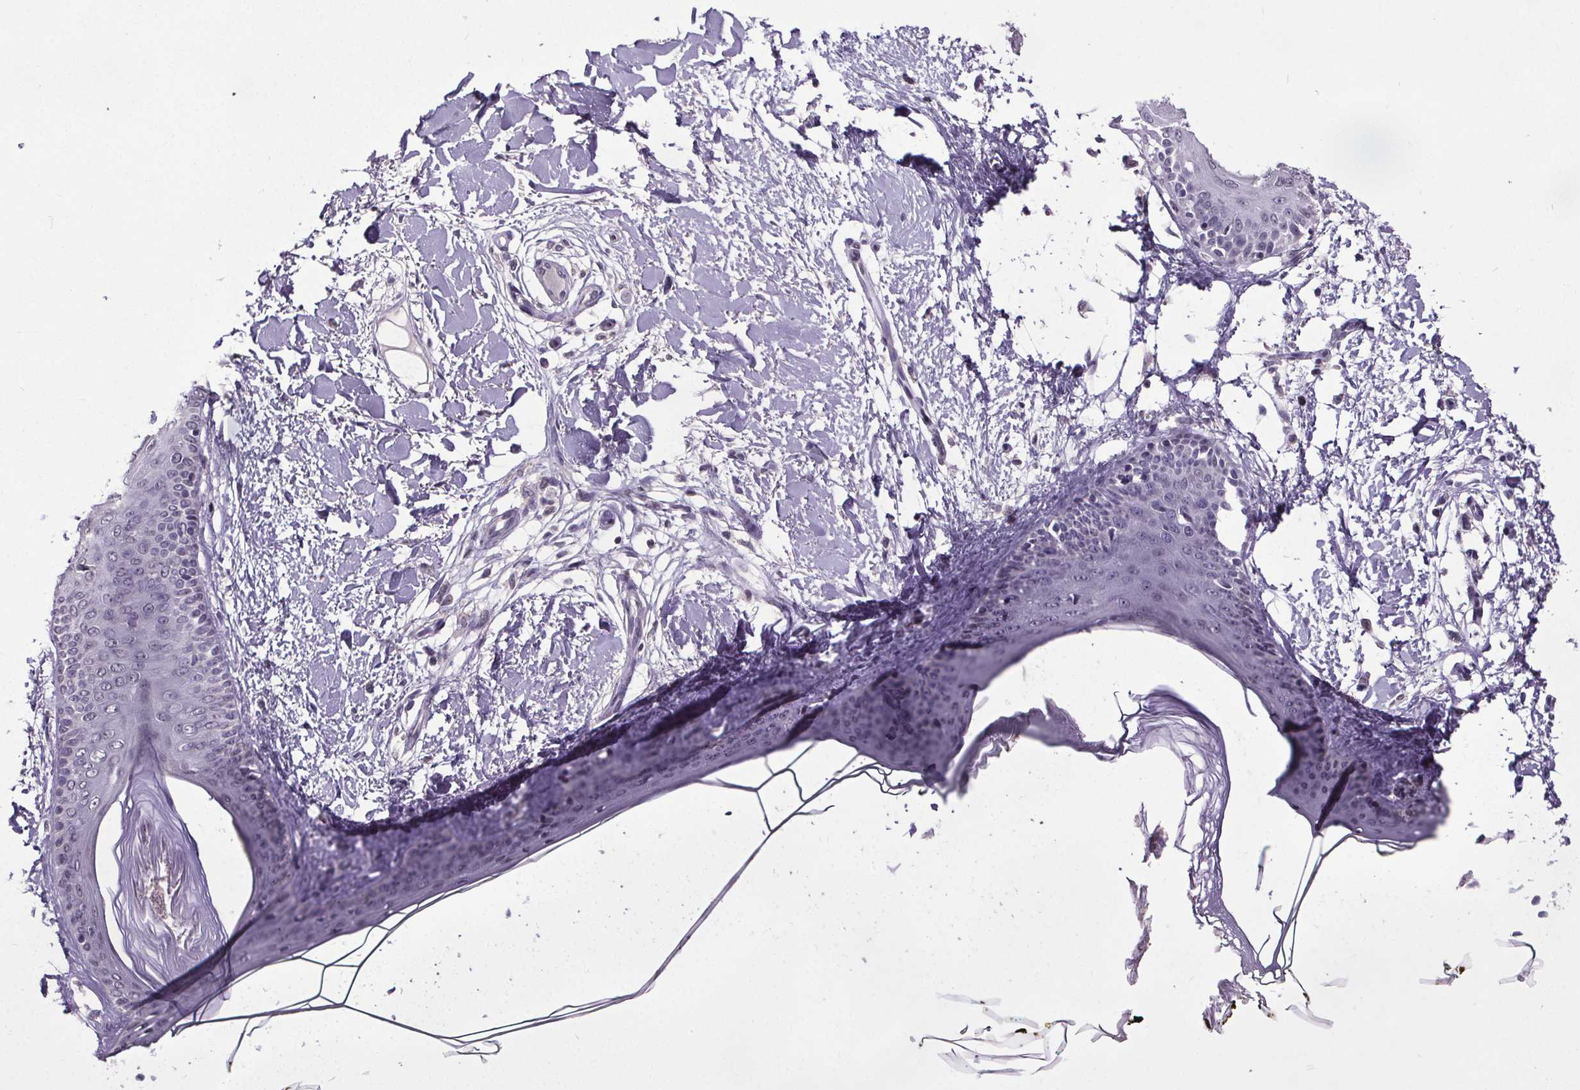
{"staining": {"intensity": "negative", "quantity": "none", "location": "none"}, "tissue": "skin", "cell_type": "Fibroblasts", "image_type": "normal", "snomed": [{"axis": "morphology", "description": "Normal tissue, NOS"}, {"axis": "topography", "description": "Skin"}], "caption": "Immunohistochemical staining of unremarkable human skin displays no significant staining in fibroblasts.", "gene": "NKX6", "patient": {"sex": "female", "age": 34}}